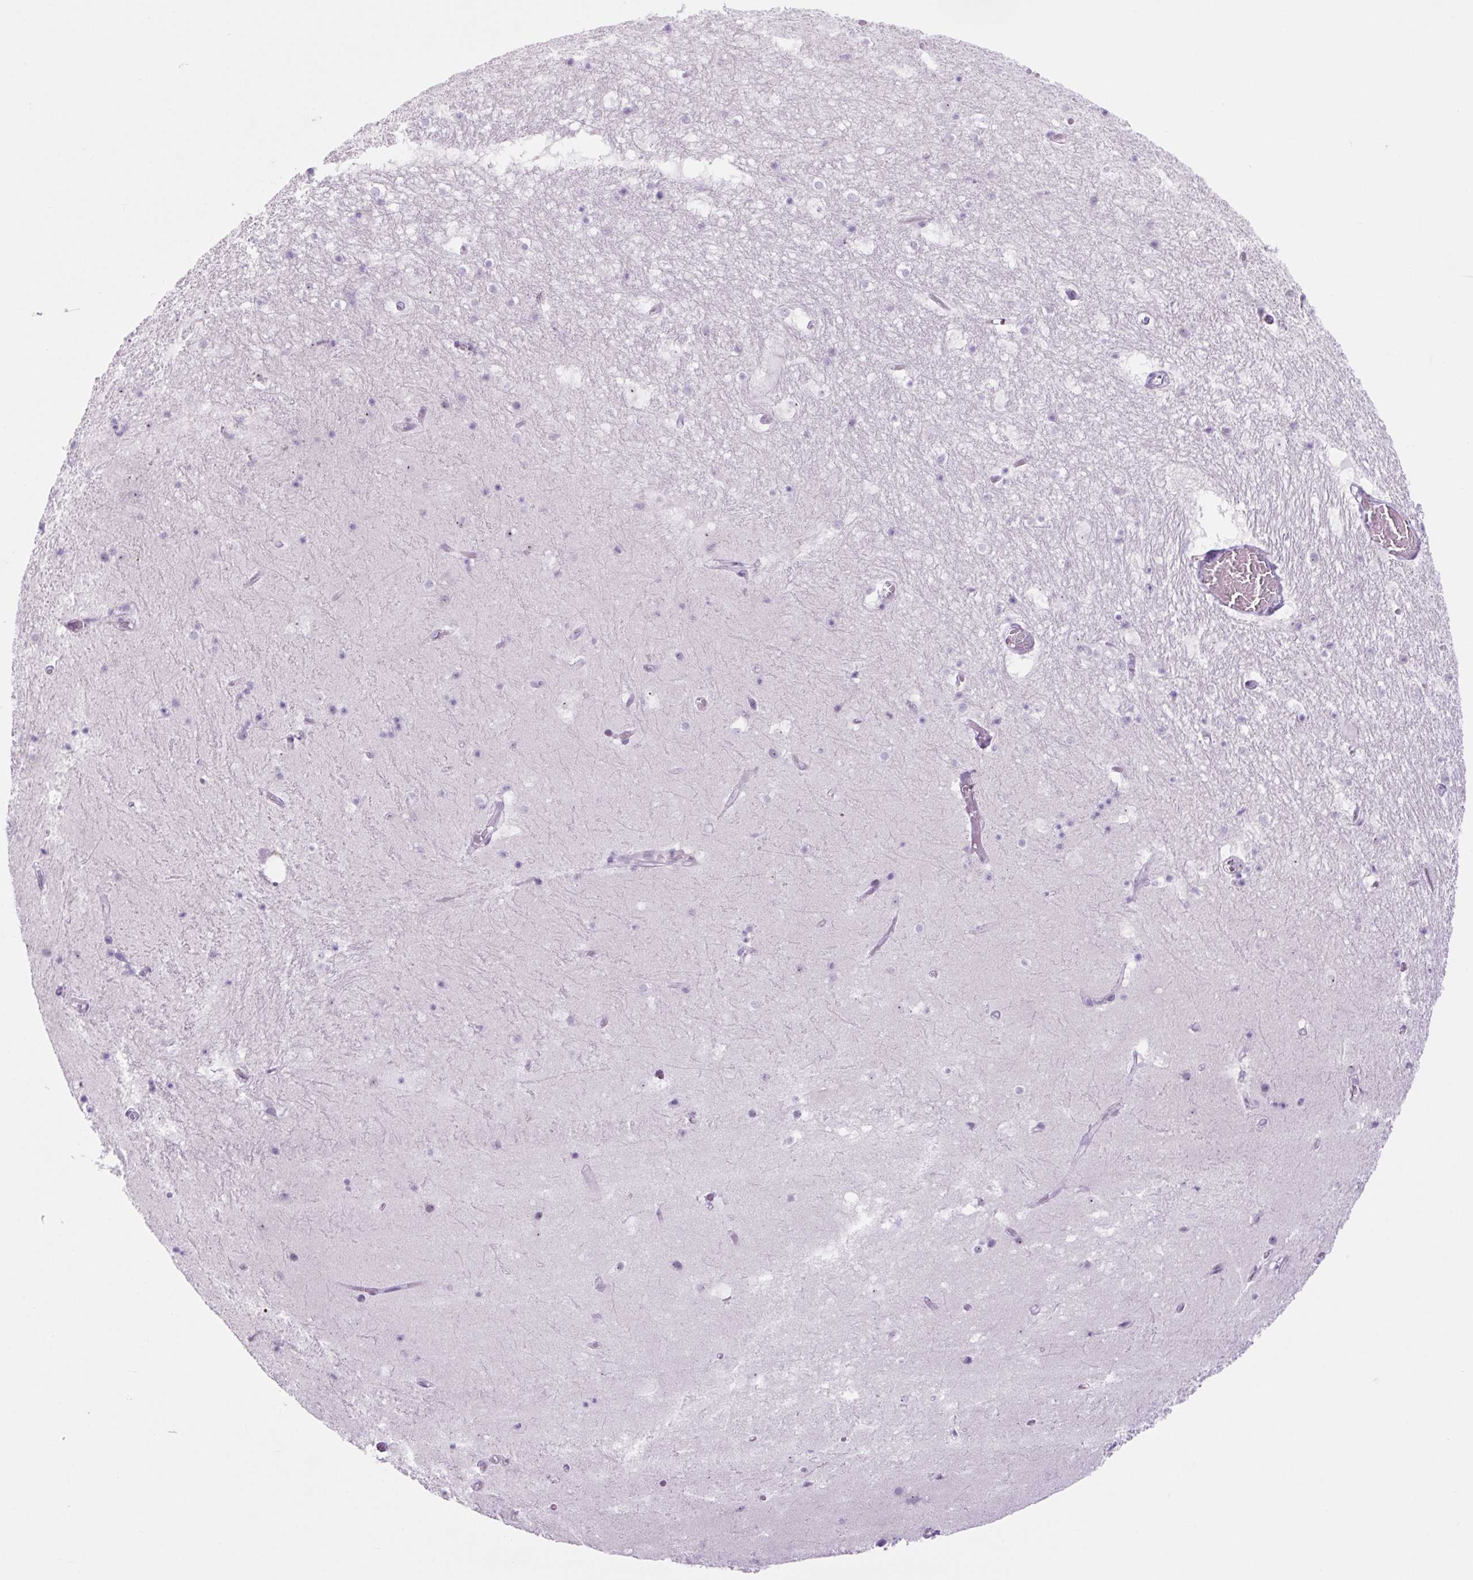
{"staining": {"intensity": "negative", "quantity": "none", "location": "none"}, "tissue": "hippocampus", "cell_type": "Glial cells", "image_type": "normal", "snomed": [{"axis": "morphology", "description": "Normal tissue, NOS"}, {"axis": "topography", "description": "Hippocampus"}], "caption": "The image displays no staining of glial cells in normal hippocampus.", "gene": "RRS1", "patient": {"sex": "female", "age": 52}}